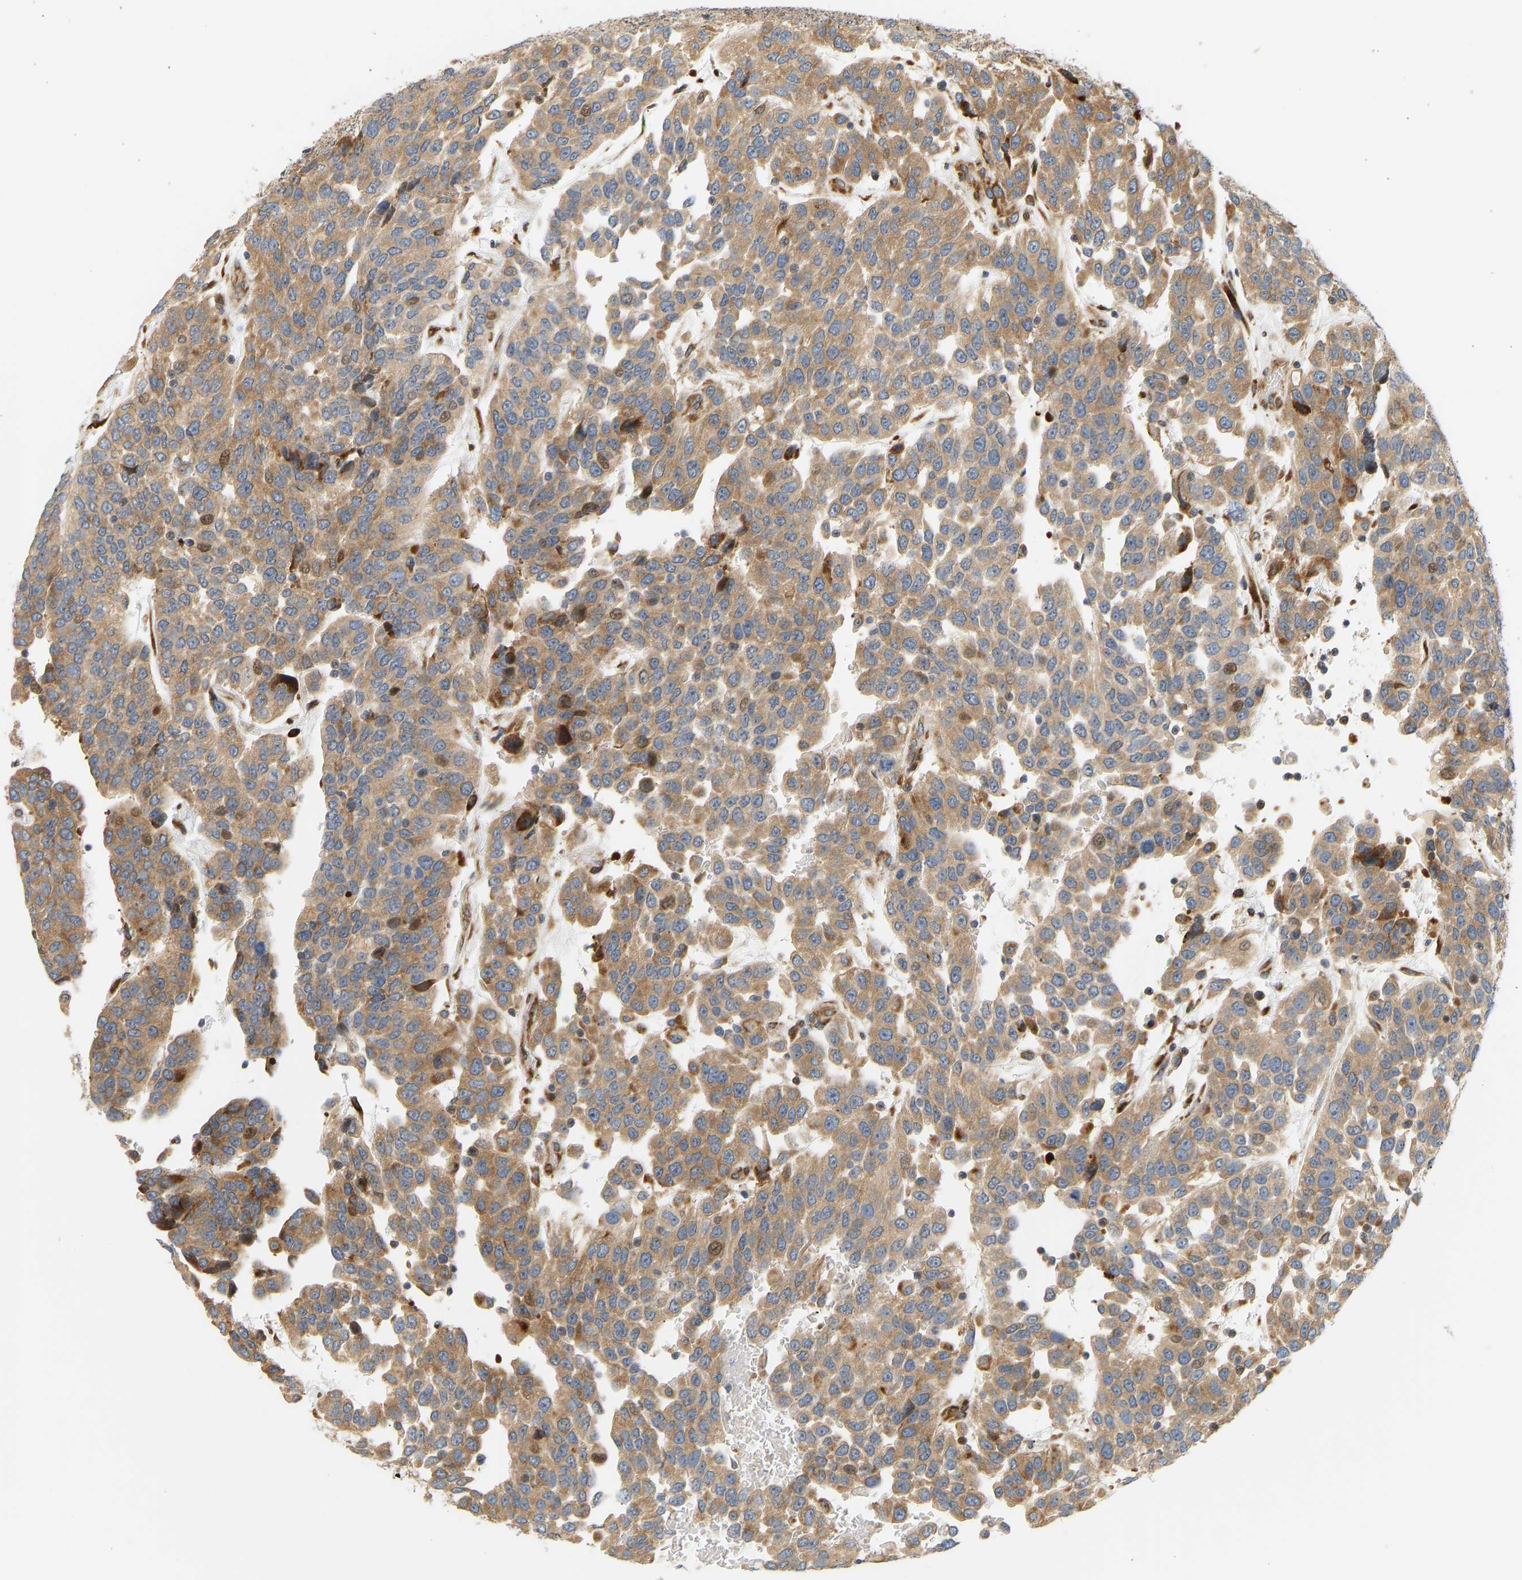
{"staining": {"intensity": "moderate", "quantity": ">75%", "location": "cytoplasmic/membranous"}, "tissue": "urothelial cancer", "cell_type": "Tumor cells", "image_type": "cancer", "snomed": [{"axis": "morphology", "description": "Urothelial carcinoma, High grade"}, {"axis": "topography", "description": "Urinary bladder"}], "caption": "This is a micrograph of immunohistochemistry (IHC) staining of high-grade urothelial carcinoma, which shows moderate staining in the cytoplasmic/membranous of tumor cells.", "gene": "RPS14", "patient": {"sex": "female", "age": 80}}